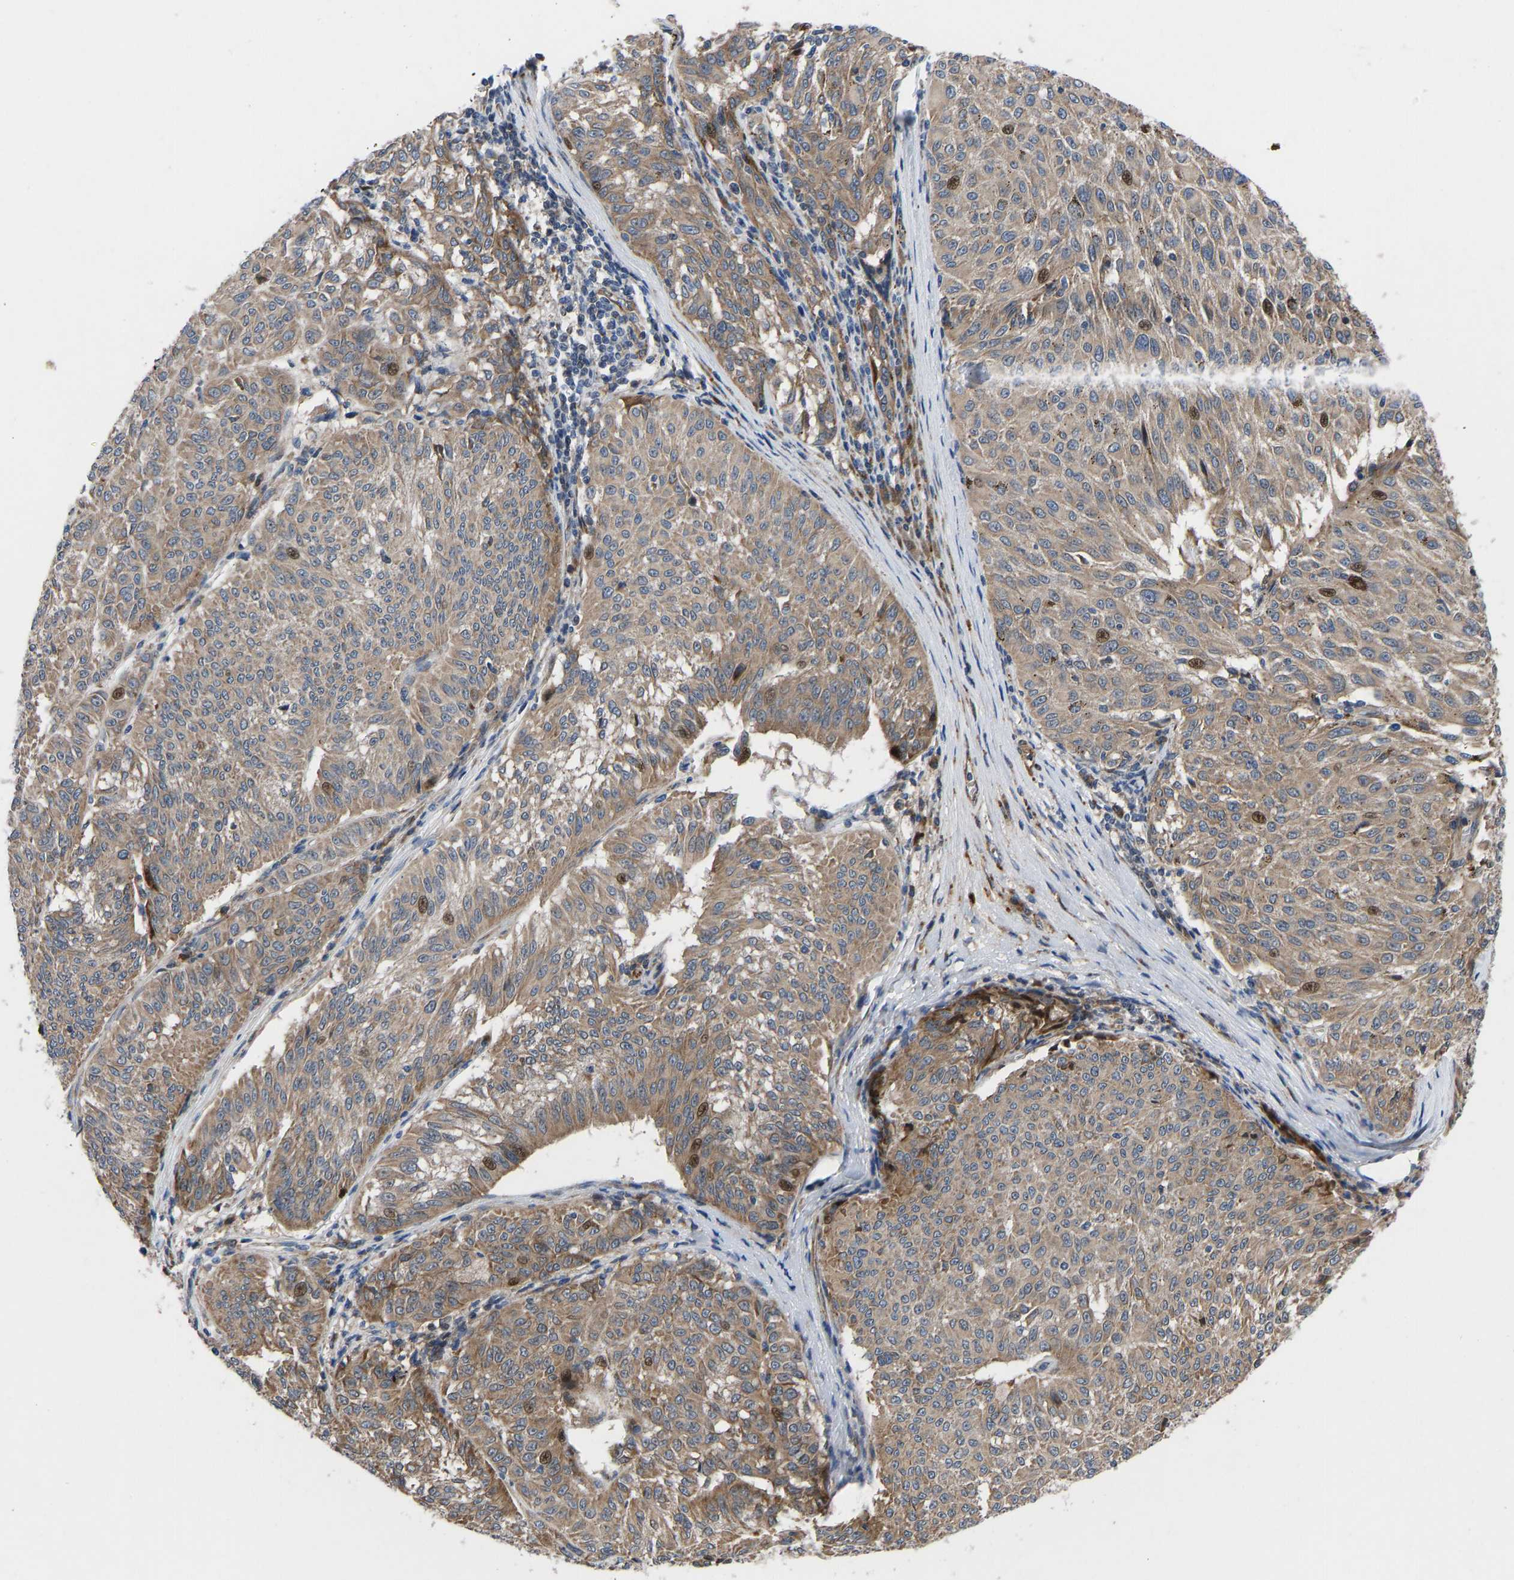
{"staining": {"intensity": "weak", "quantity": ">75%", "location": "cytoplasmic/membranous,nuclear"}, "tissue": "melanoma", "cell_type": "Tumor cells", "image_type": "cancer", "snomed": [{"axis": "morphology", "description": "Malignant melanoma, NOS"}, {"axis": "topography", "description": "Skin"}], "caption": "Melanoma stained for a protein (brown) displays weak cytoplasmic/membranous and nuclear positive expression in approximately >75% of tumor cells.", "gene": "TMEM38B", "patient": {"sex": "female", "age": 72}}